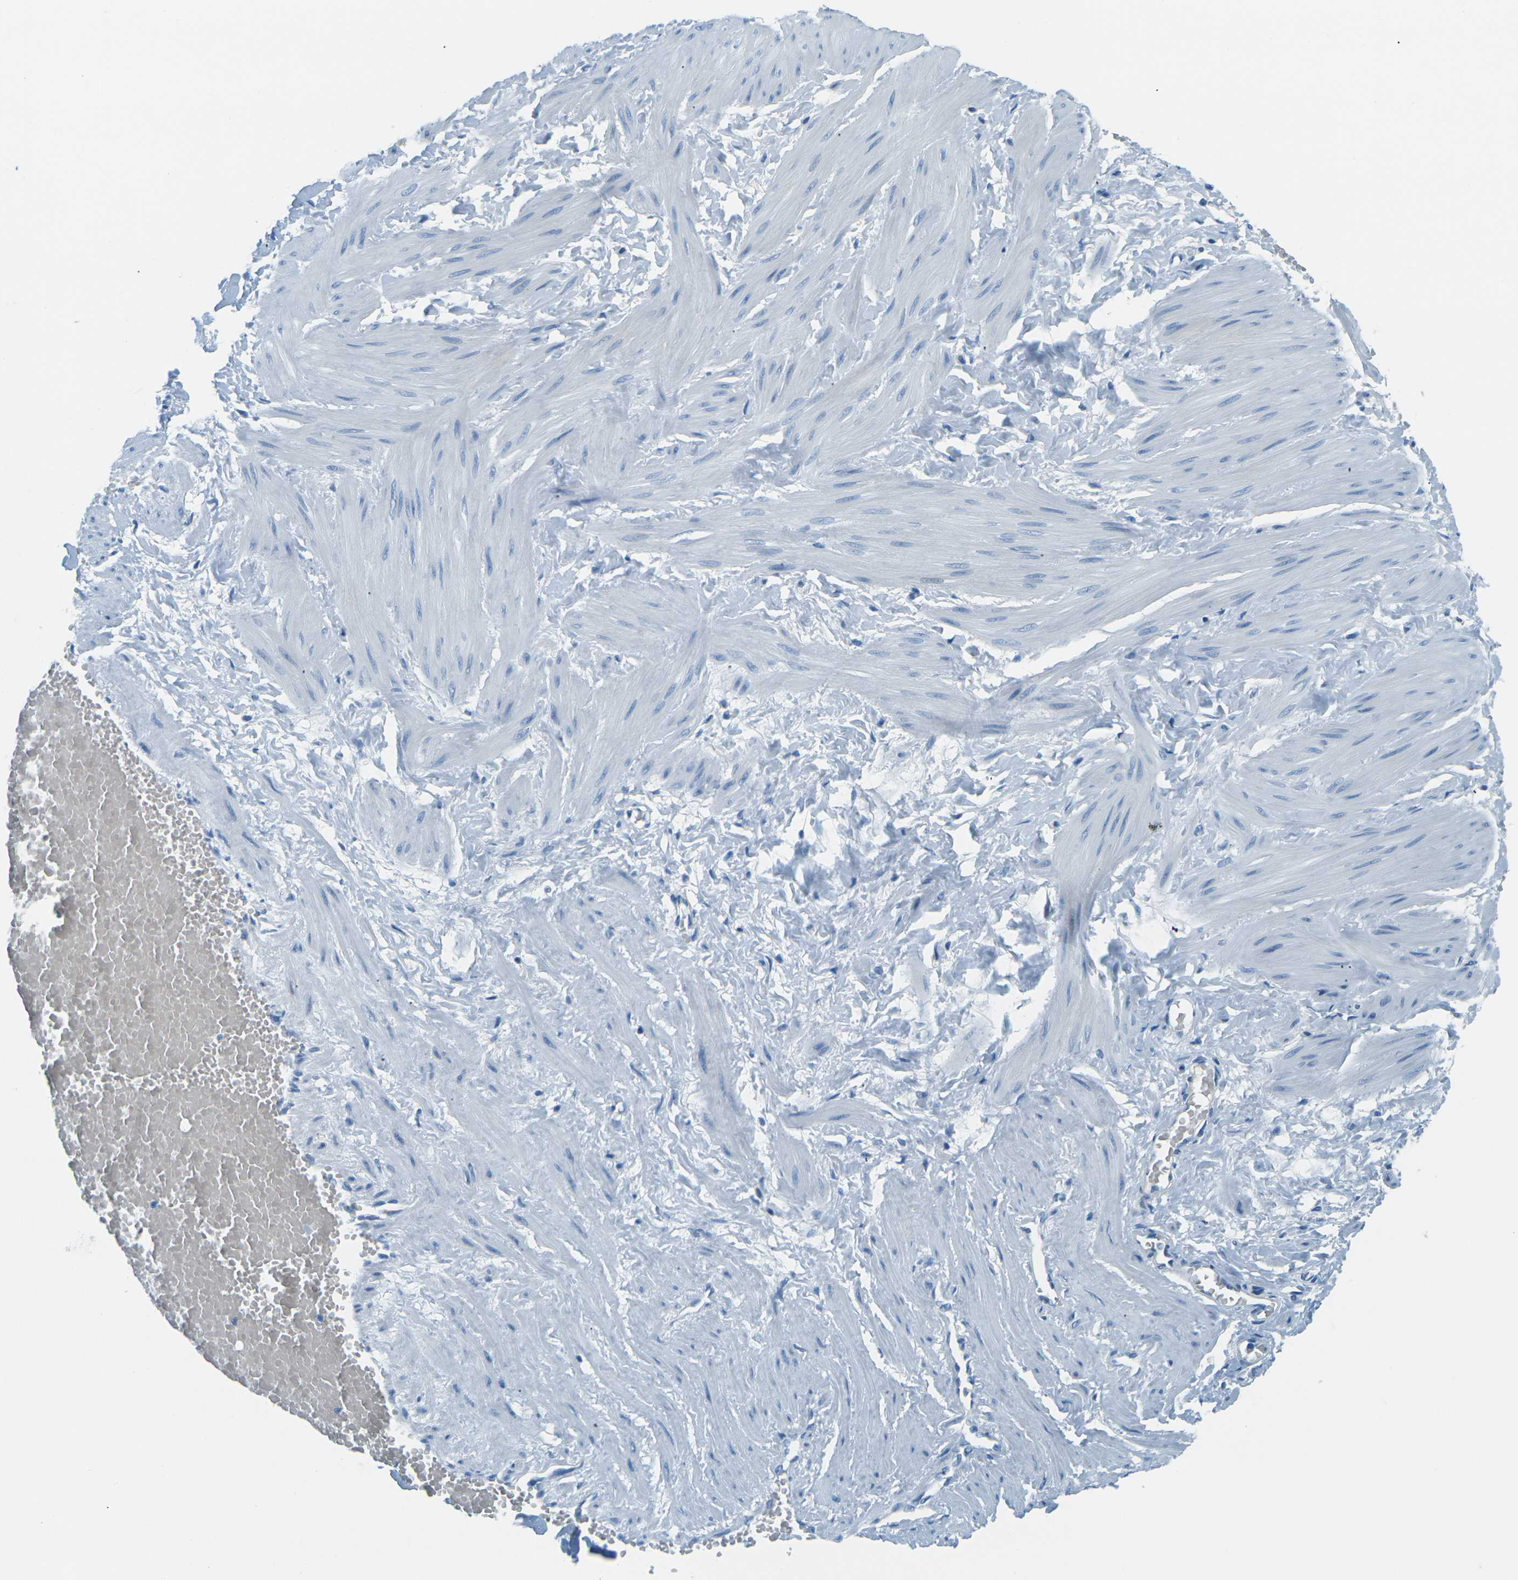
{"staining": {"intensity": "negative", "quantity": "none", "location": "none"}, "tissue": "adipose tissue", "cell_type": "Adipocytes", "image_type": "normal", "snomed": [{"axis": "morphology", "description": "Normal tissue, NOS"}, {"axis": "topography", "description": "Soft tissue"}, {"axis": "topography", "description": "Vascular tissue"}], "caption": "Adipocytes show no significant expression in benign adipose tissue. (DAB immunohistochemistry (IHC), high magnification).", "gene": "OCLN", "patient": {"sex": "female", "age": 35}}